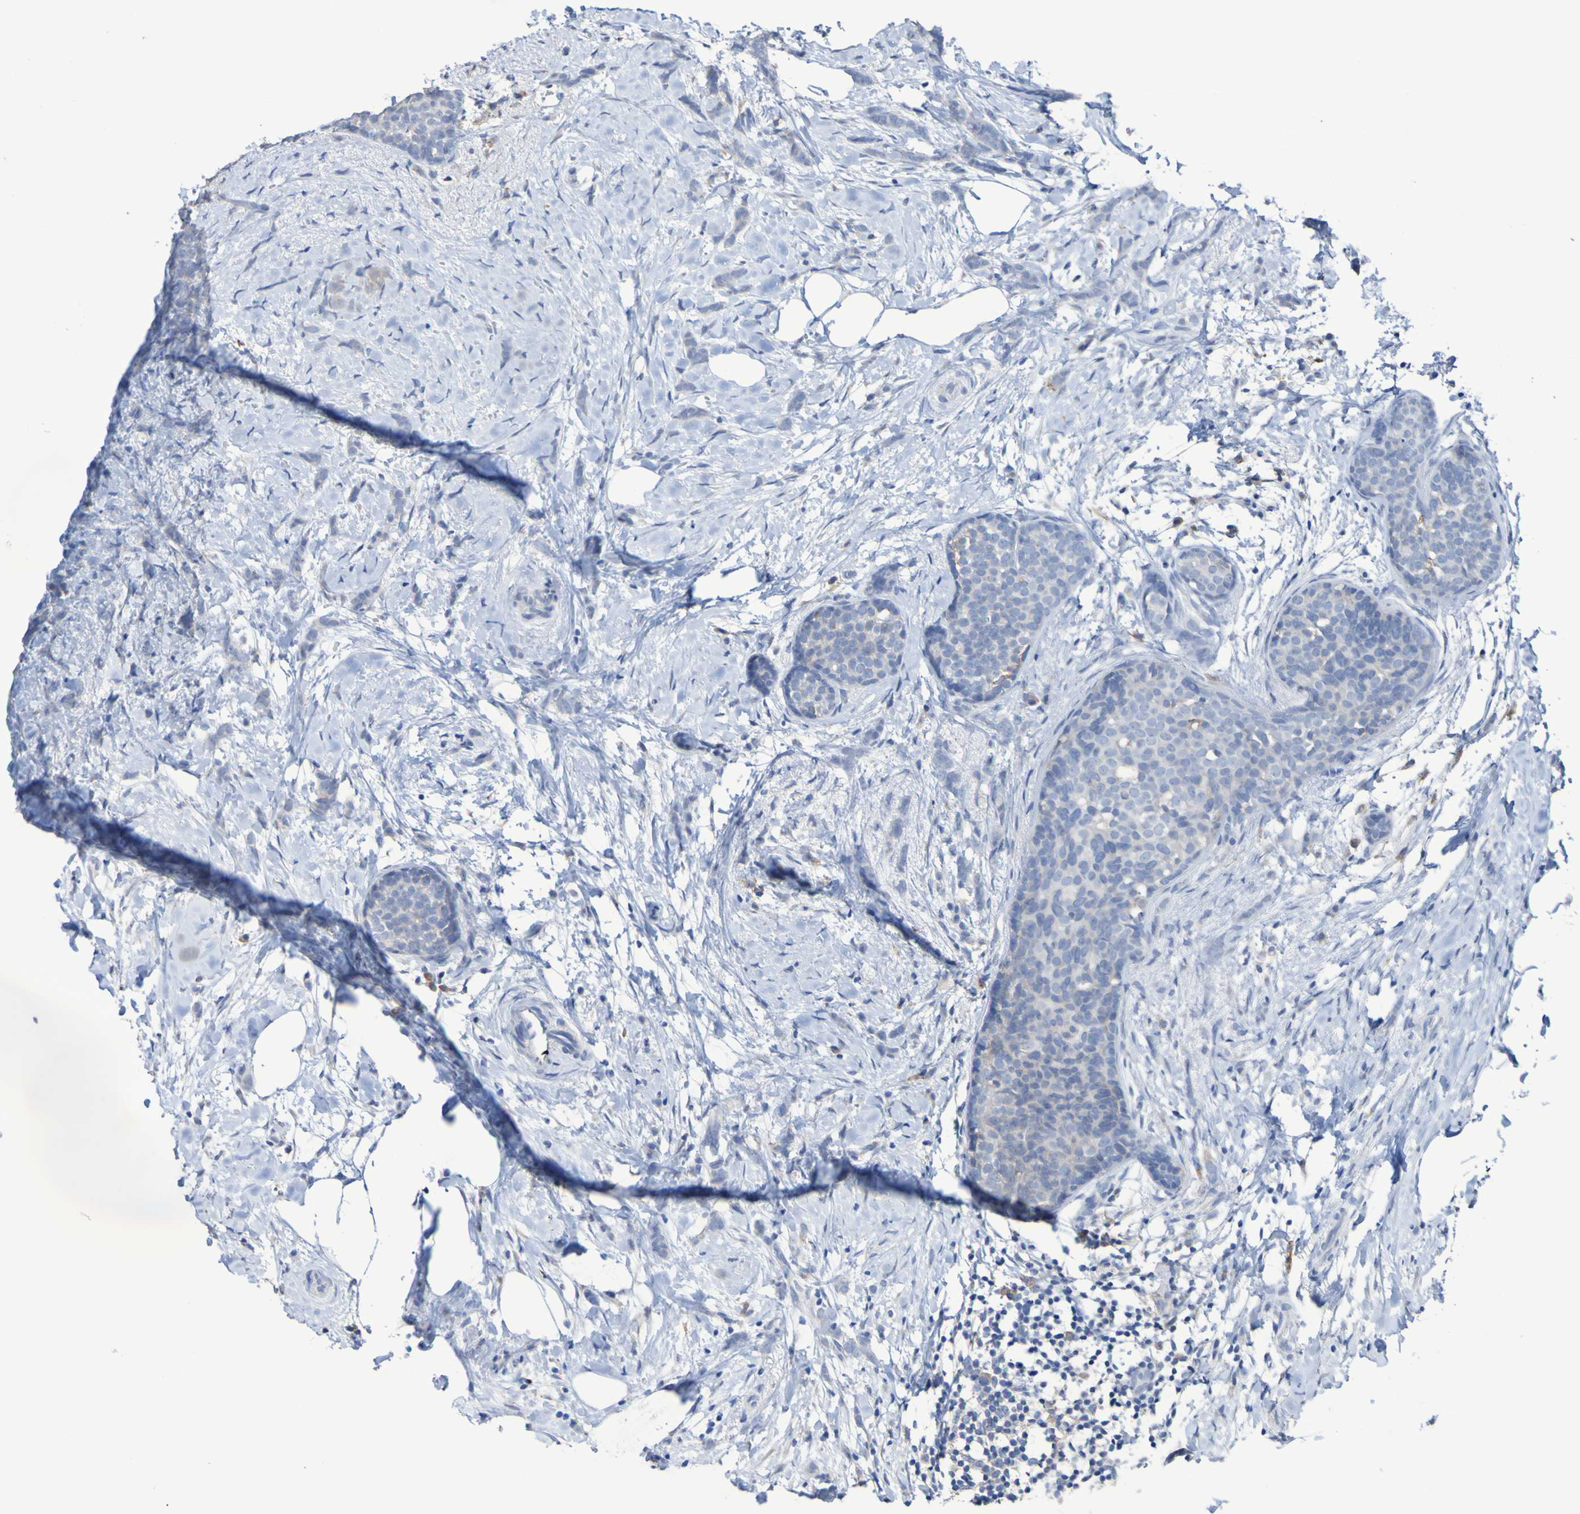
{"staining": {"intensity": "negative", "quantity": "none", "location": "none"}, "tissue": "breast cancer", "cell_type": "Tumor cells", "image_type": "cancer", "snomed": [{"axis": "morphology", "description": "Lobular carcinoma, in situ"}, {"axis": "morphology", "description": "Lobular carcinoma"}, {"axis": "topography", "description": "Breast"}], "caption": "A high-resolution photomicrograph shows immunohistochemistry (IHC) staining of breast lobular carcinoma in situ, which reveals no significant expression in tumor cells.", "gene": "SLC3A2", "patient": {"sex": "female", "age": 41}}